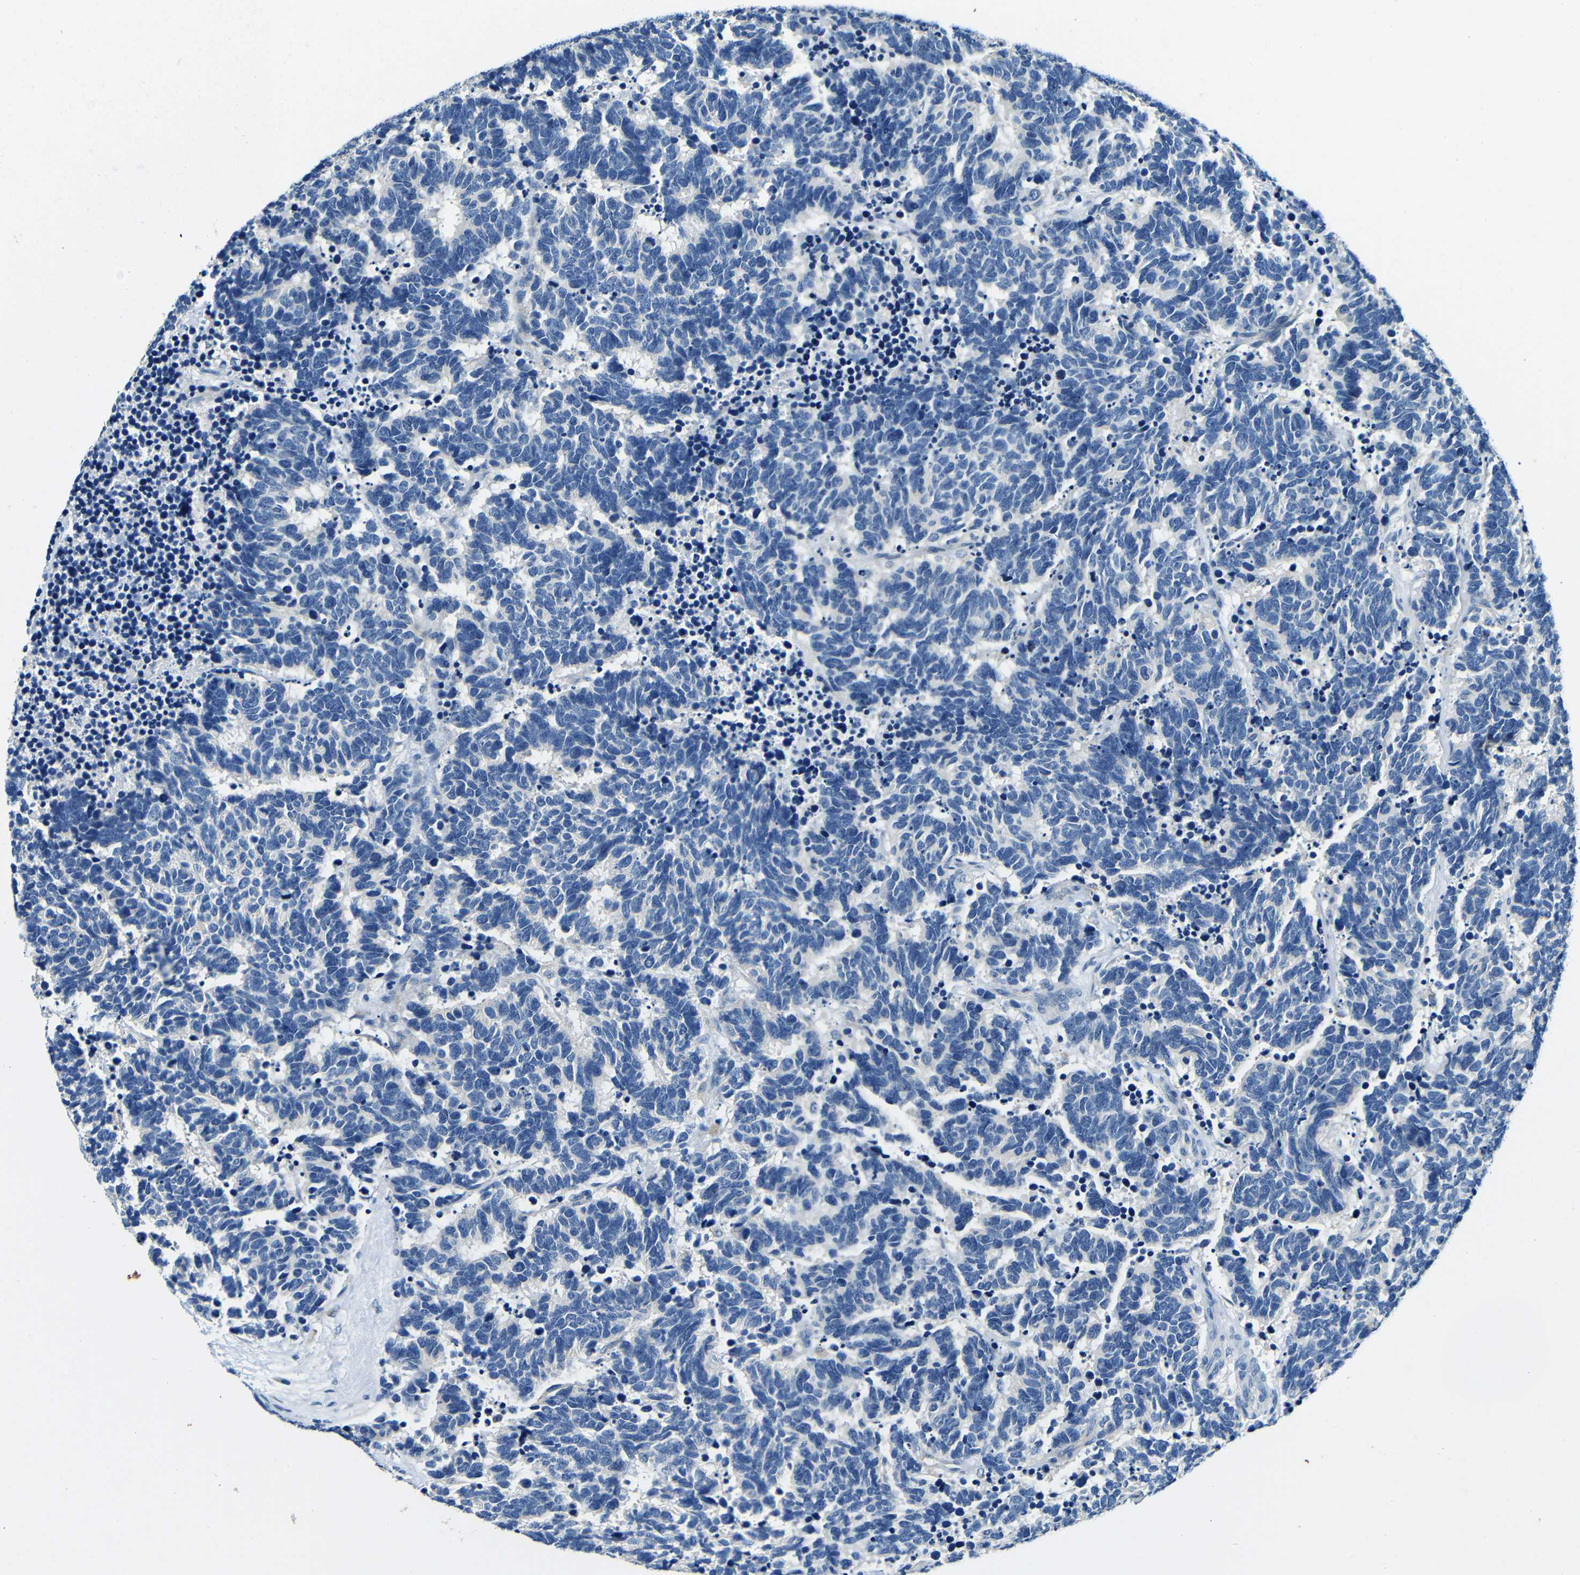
{"staining": {"intensity": "negative", "quantity": "none", "location": "none"}, "tissue": "carcinoid", "cell_type": "Tumor cells", "image_type": "cancer", "snomed": [{"axis": "morphology", "description": "Carcinoma, NOS"}, {"axis": "morphology", "description": "Carcinoid, malignant, NOS"}, {"axis": "topography", "description": "Urinary bladder"}], "caption": "A photomicrograph of carcinoid stained for a protein shows no brown staining in tumor cells.", "gene": "FMO5", "patient": {"sex": "male", "age": 57}}